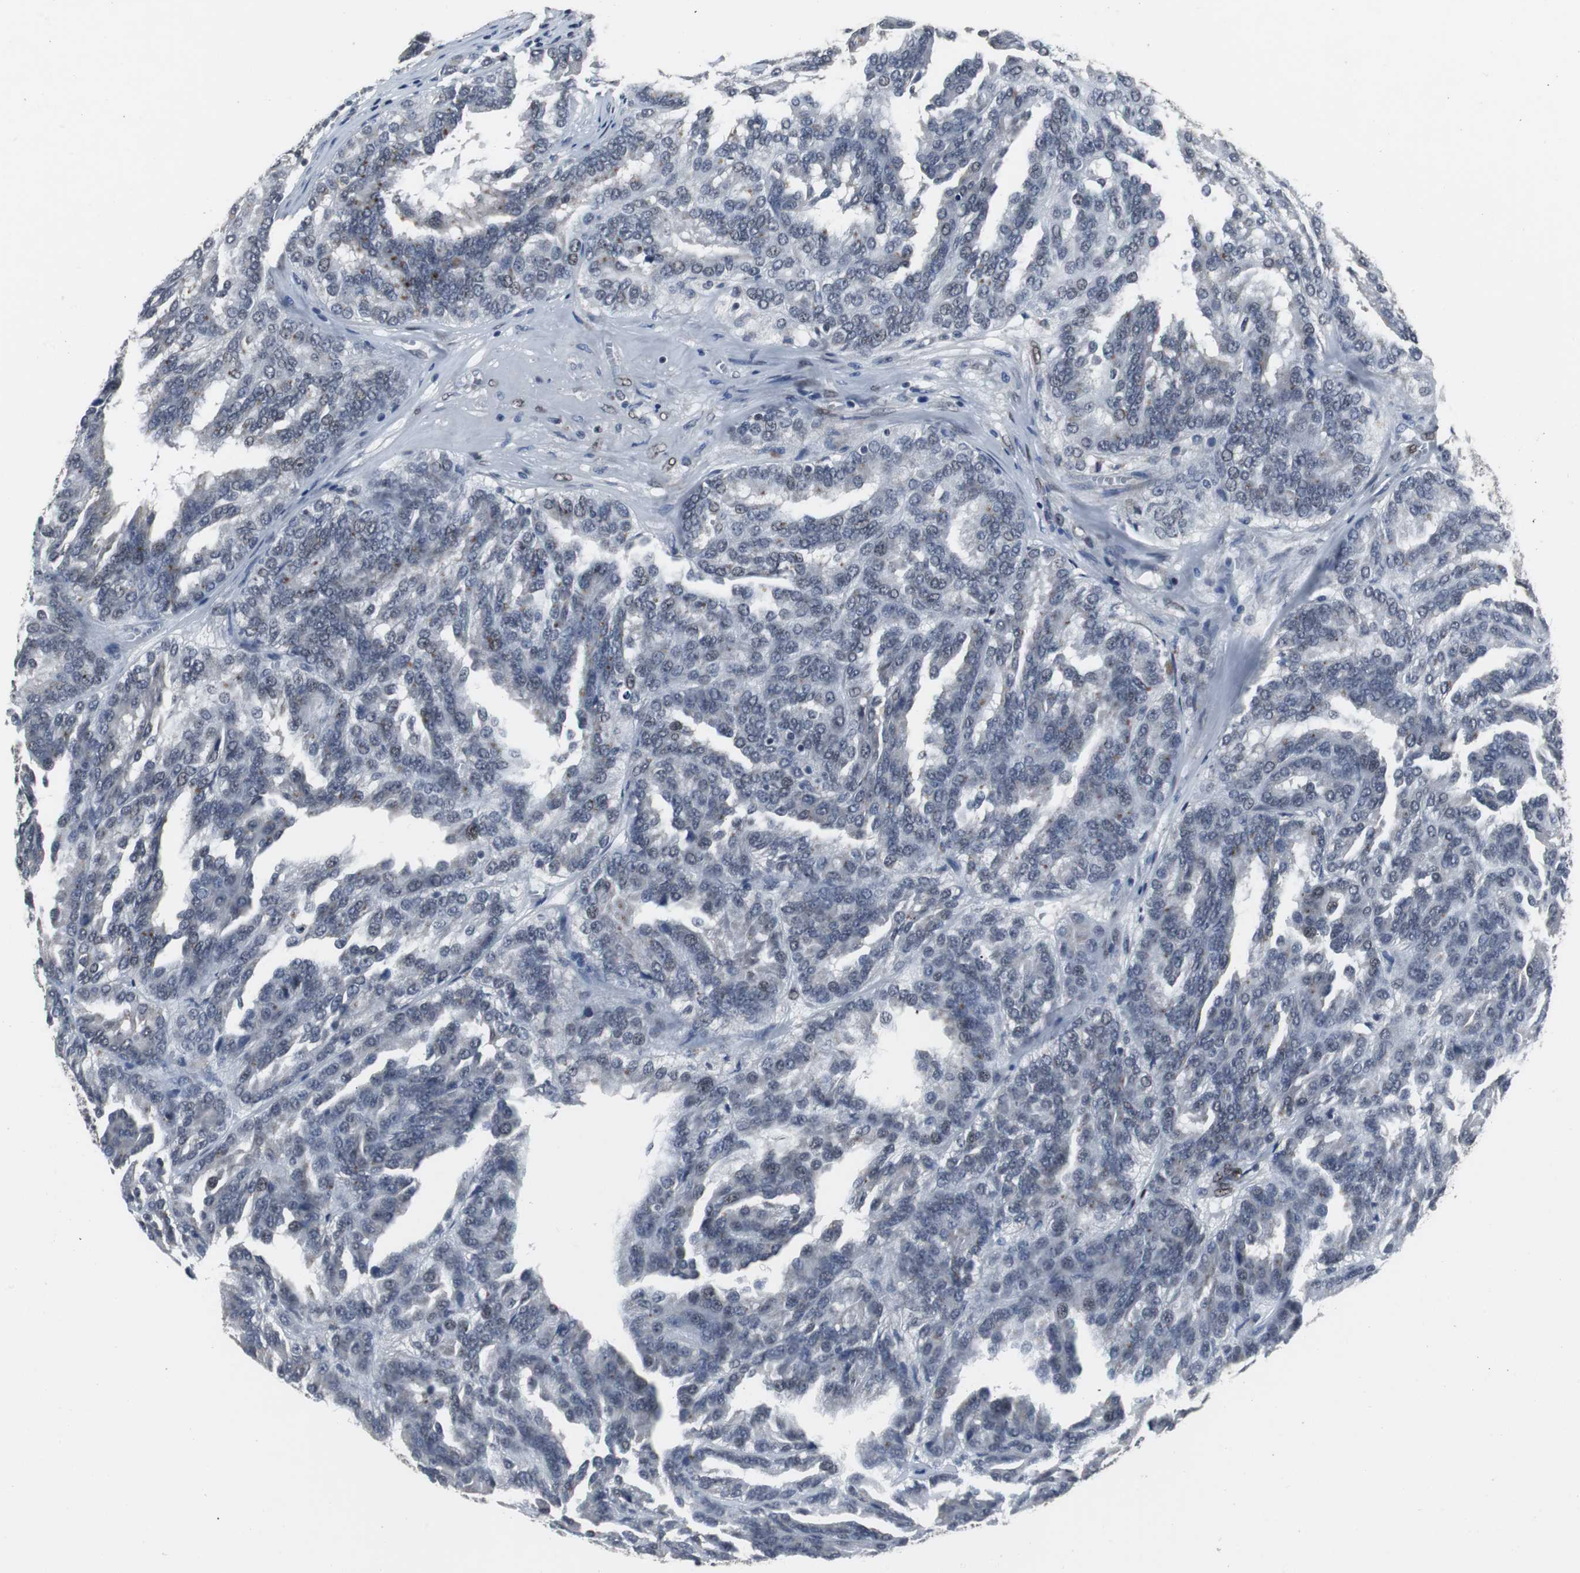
{"staining": {"intensity": "weak", "quantity": "<25%", "location": "nuclear"}, "tissue": "renal cancer", "cell_type": "Tumor cells", "image_type": "cancer", "snomed": [{"axis": "morphology", "description": "Adenocarcinoma, NOS"}, {"axis": "topography", "description": "Kidney"}], "caption": "Tumor cells show no significant staining in renal adenocarcinoma. The staining was performed using DAB to visualize the protein expression in brown, while the nuclei were stained in blue with hematoxylin (Magnification: 20x).", "gene": "FOXP4", "patient": {"sex": "male", "age": 46}}